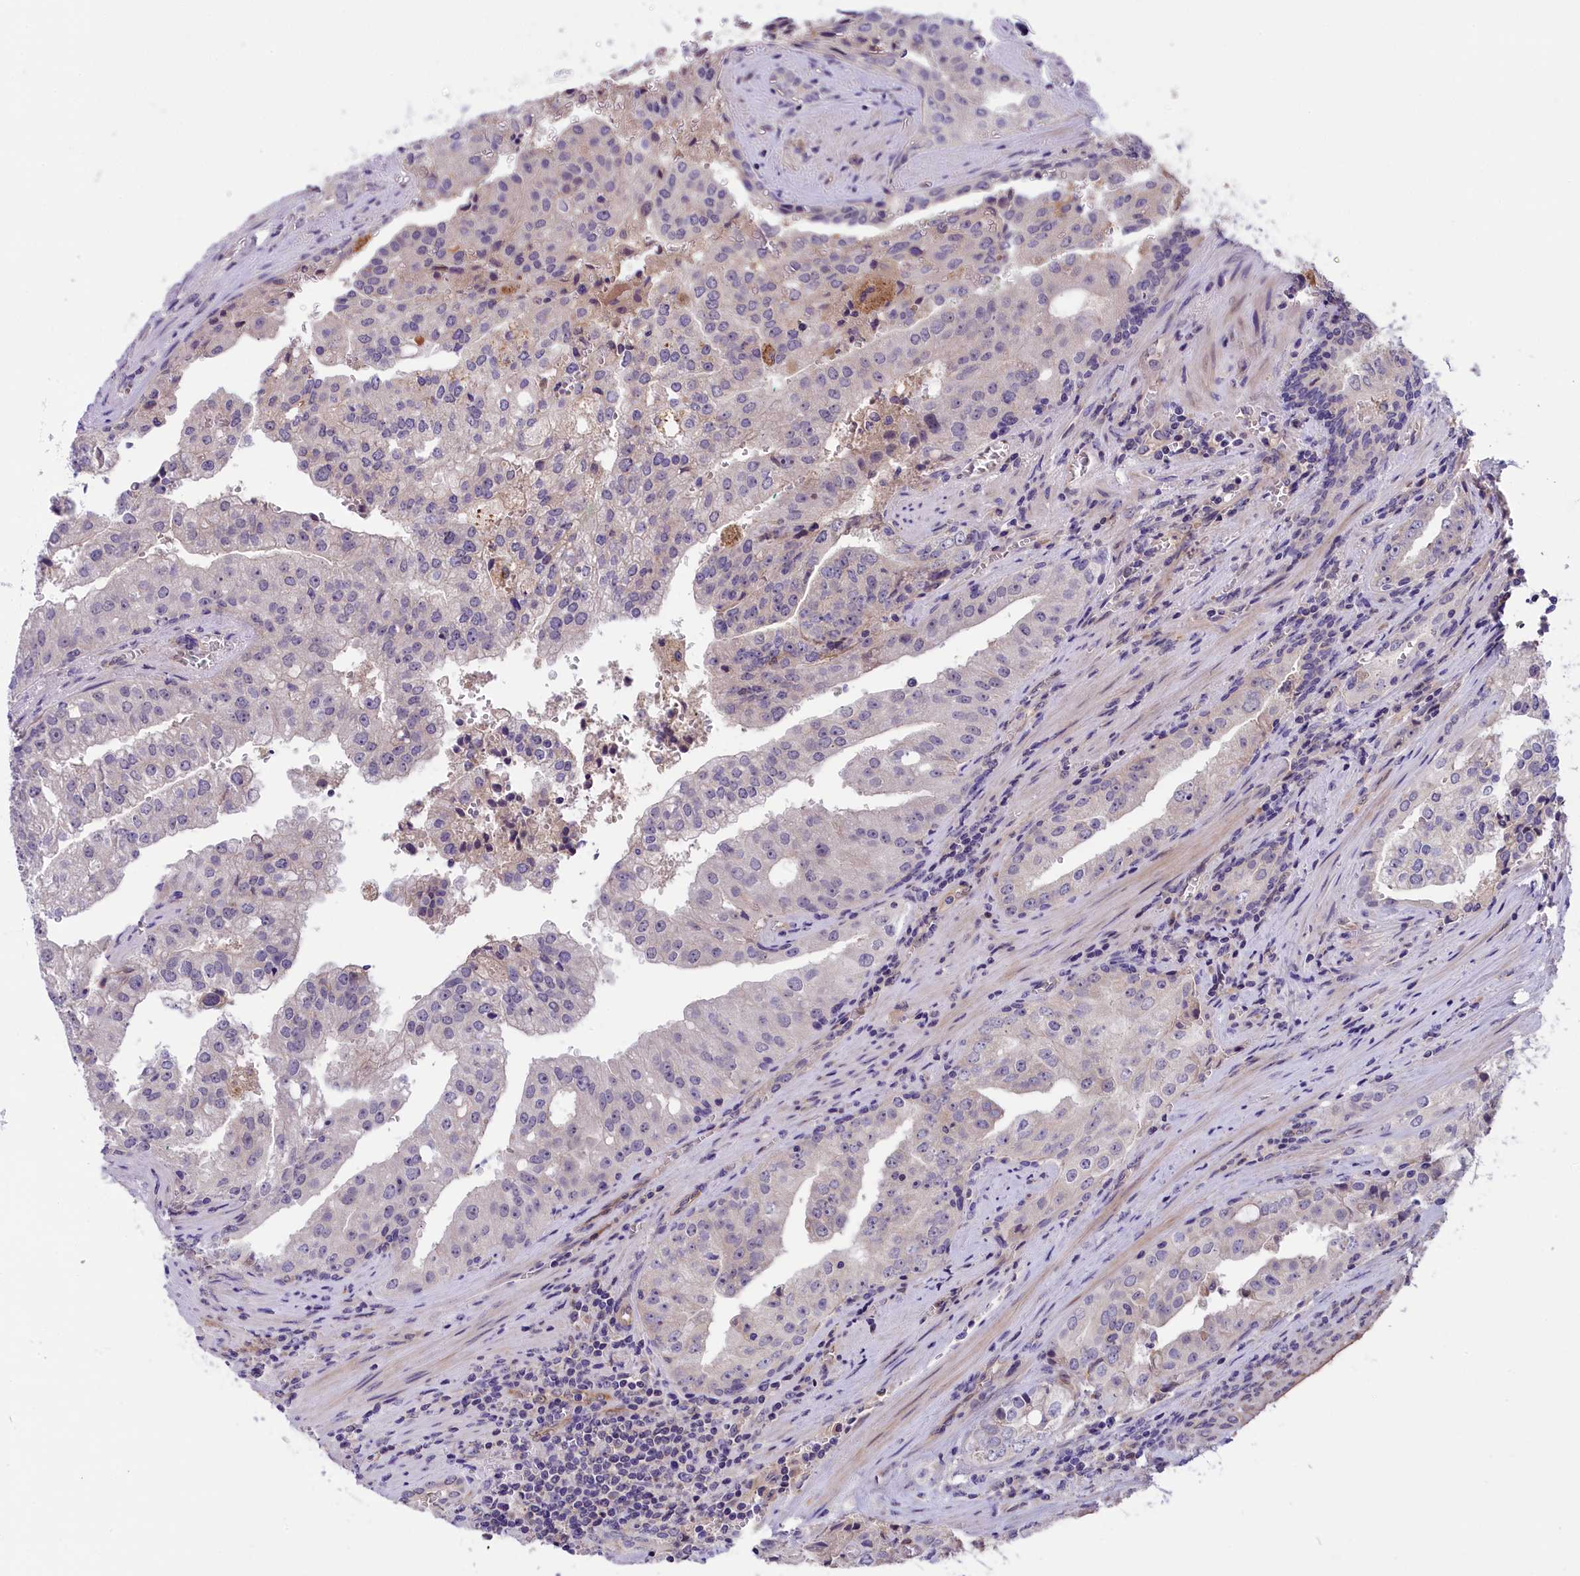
{"staining": {"intensity": "negative", "quantity": "none", "location": "none"}, "tissue": "prostate cancer", "cell_type": "Tumor cells", "image_type": "cancer", "snomed": [{"axis": "morphology", "description": "Adenocarcinoma, High grade"}, {"axis": "topography", "description": "Prostate"}], "caption": "There is no significant expression in tumor cells of prostate cancer. (Stains: DAB (3,3'-diaminobenzidine) IHC with hematoxylin counter stain, Microscopy: brightfield microscopy at high magnification).", "gene": "CCDC32", "patient": {"sex": "male", "age": 68}}